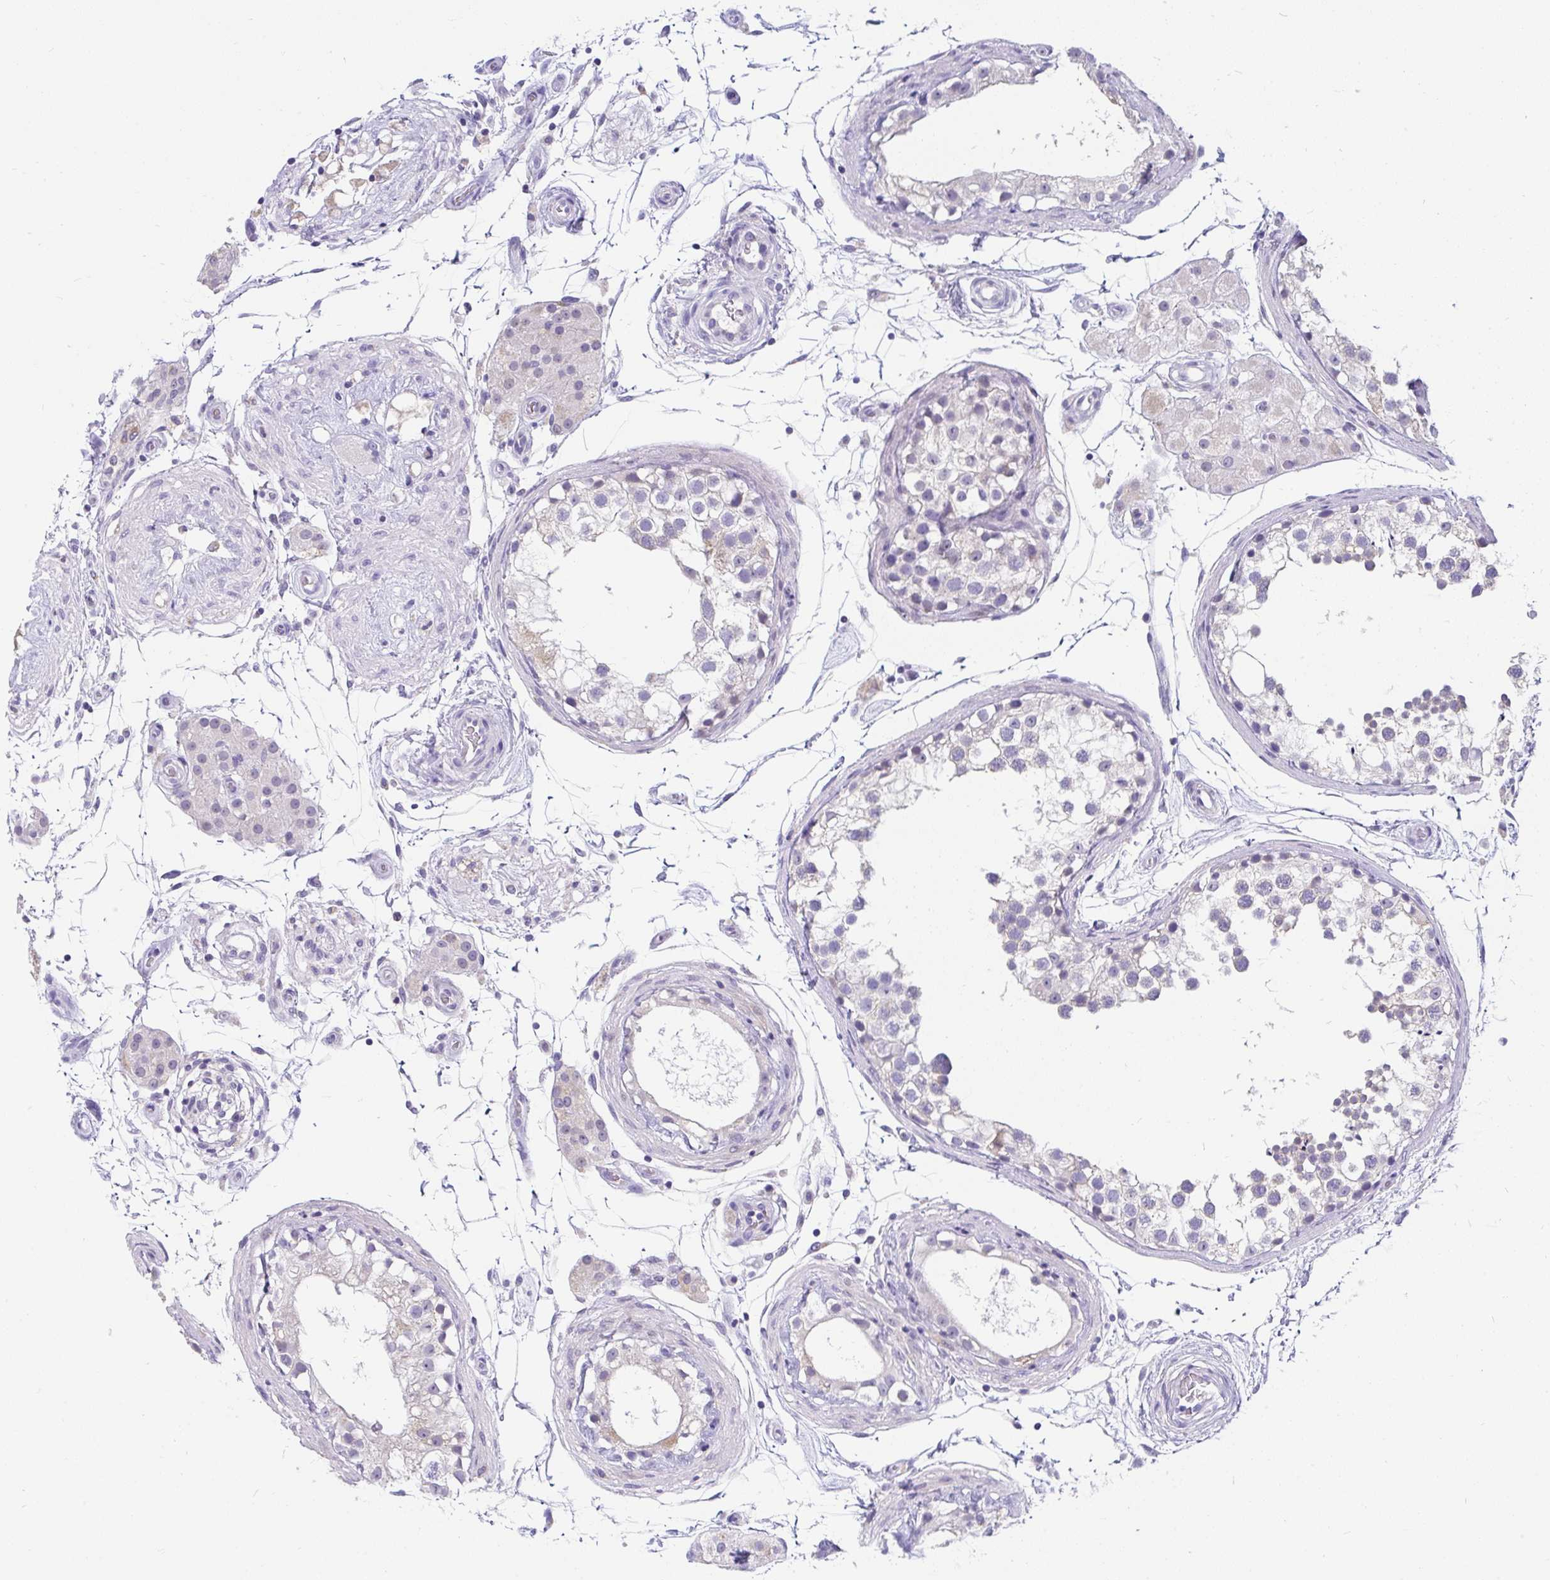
{"staining": {"intensity": "weak", "quantity": "<25%", "location": "cytoplasmic/membranous"}, "tissue": "testis", "cell_type": "Cells in seminiferous ducts", "image_type": "normal", "snomed": [{"axis": "morphology", "description": "Normal tissue, NOS"}, {"axis": "morphology", "description": "Seminoma, NOS"}, {"axis": "topography", "description": "Testis"}], "caption": "An immunohistochemistry (IHC) image of normal testis is shown. There is no staining in cells in seminiferous ducts of testis. (DAB (3,3'-diaminobenzidine) immunohistochemistry with hematoxylin counter stain).", "gene": "INTS5", "patient": {"sex": "male", "age": 65}}